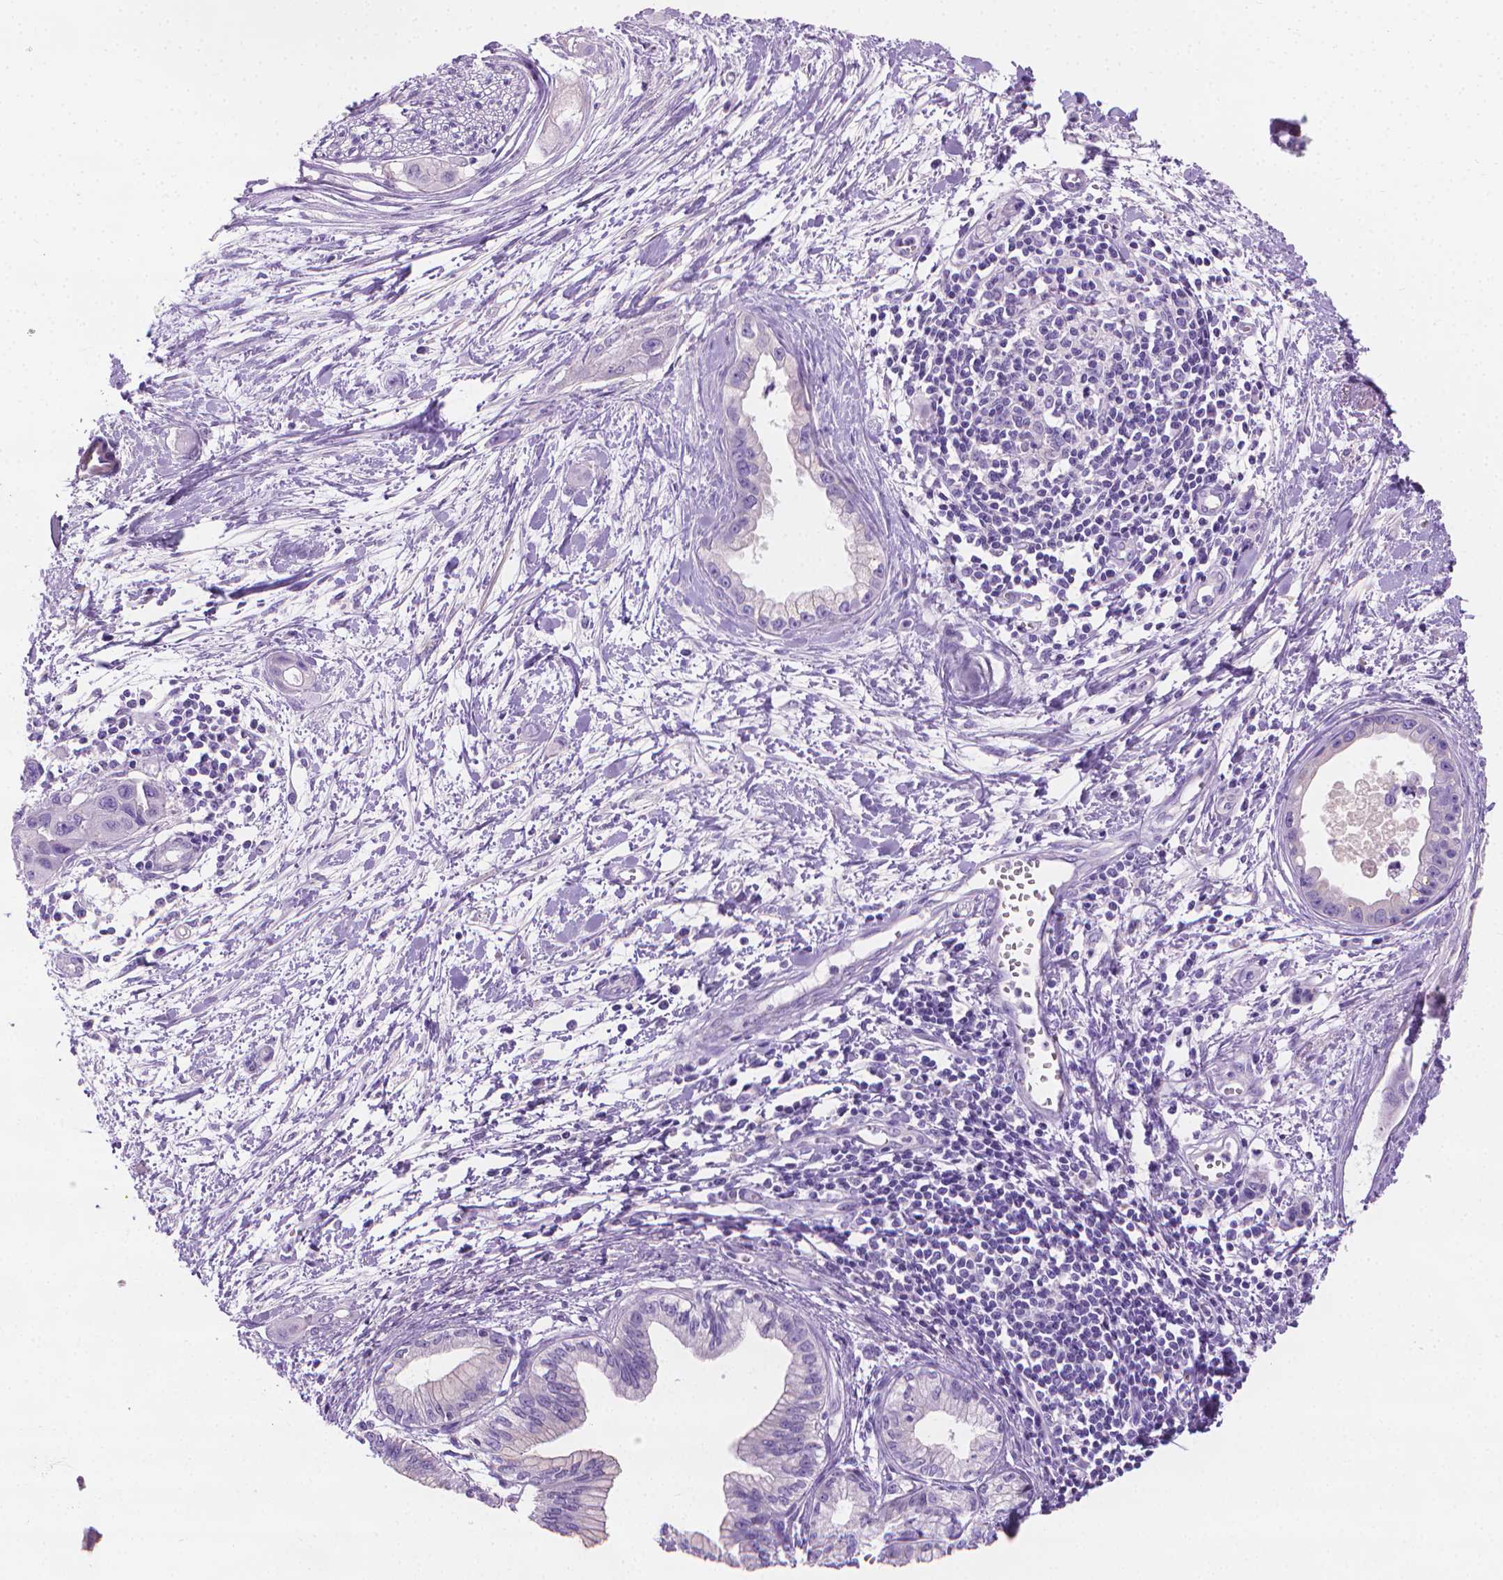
{"staining": {"intensity": "negative", "quantity": "none", "location": "none"}, "tissue": "pancreatic cancer", "cell_type": "Tumor cells", "image_type": "cancer", "snomed": [{"axis": "morphology", "description": "Adenocarcinoma, NOS"}, {"axis": "topography", "description": "Pancreas"}], "caption": "Tumor cells are negative for protein expression in human adenocarcinoma (pancreatic).", "gene": "FASN", "patient": {"sex": "male", "age": 60}}